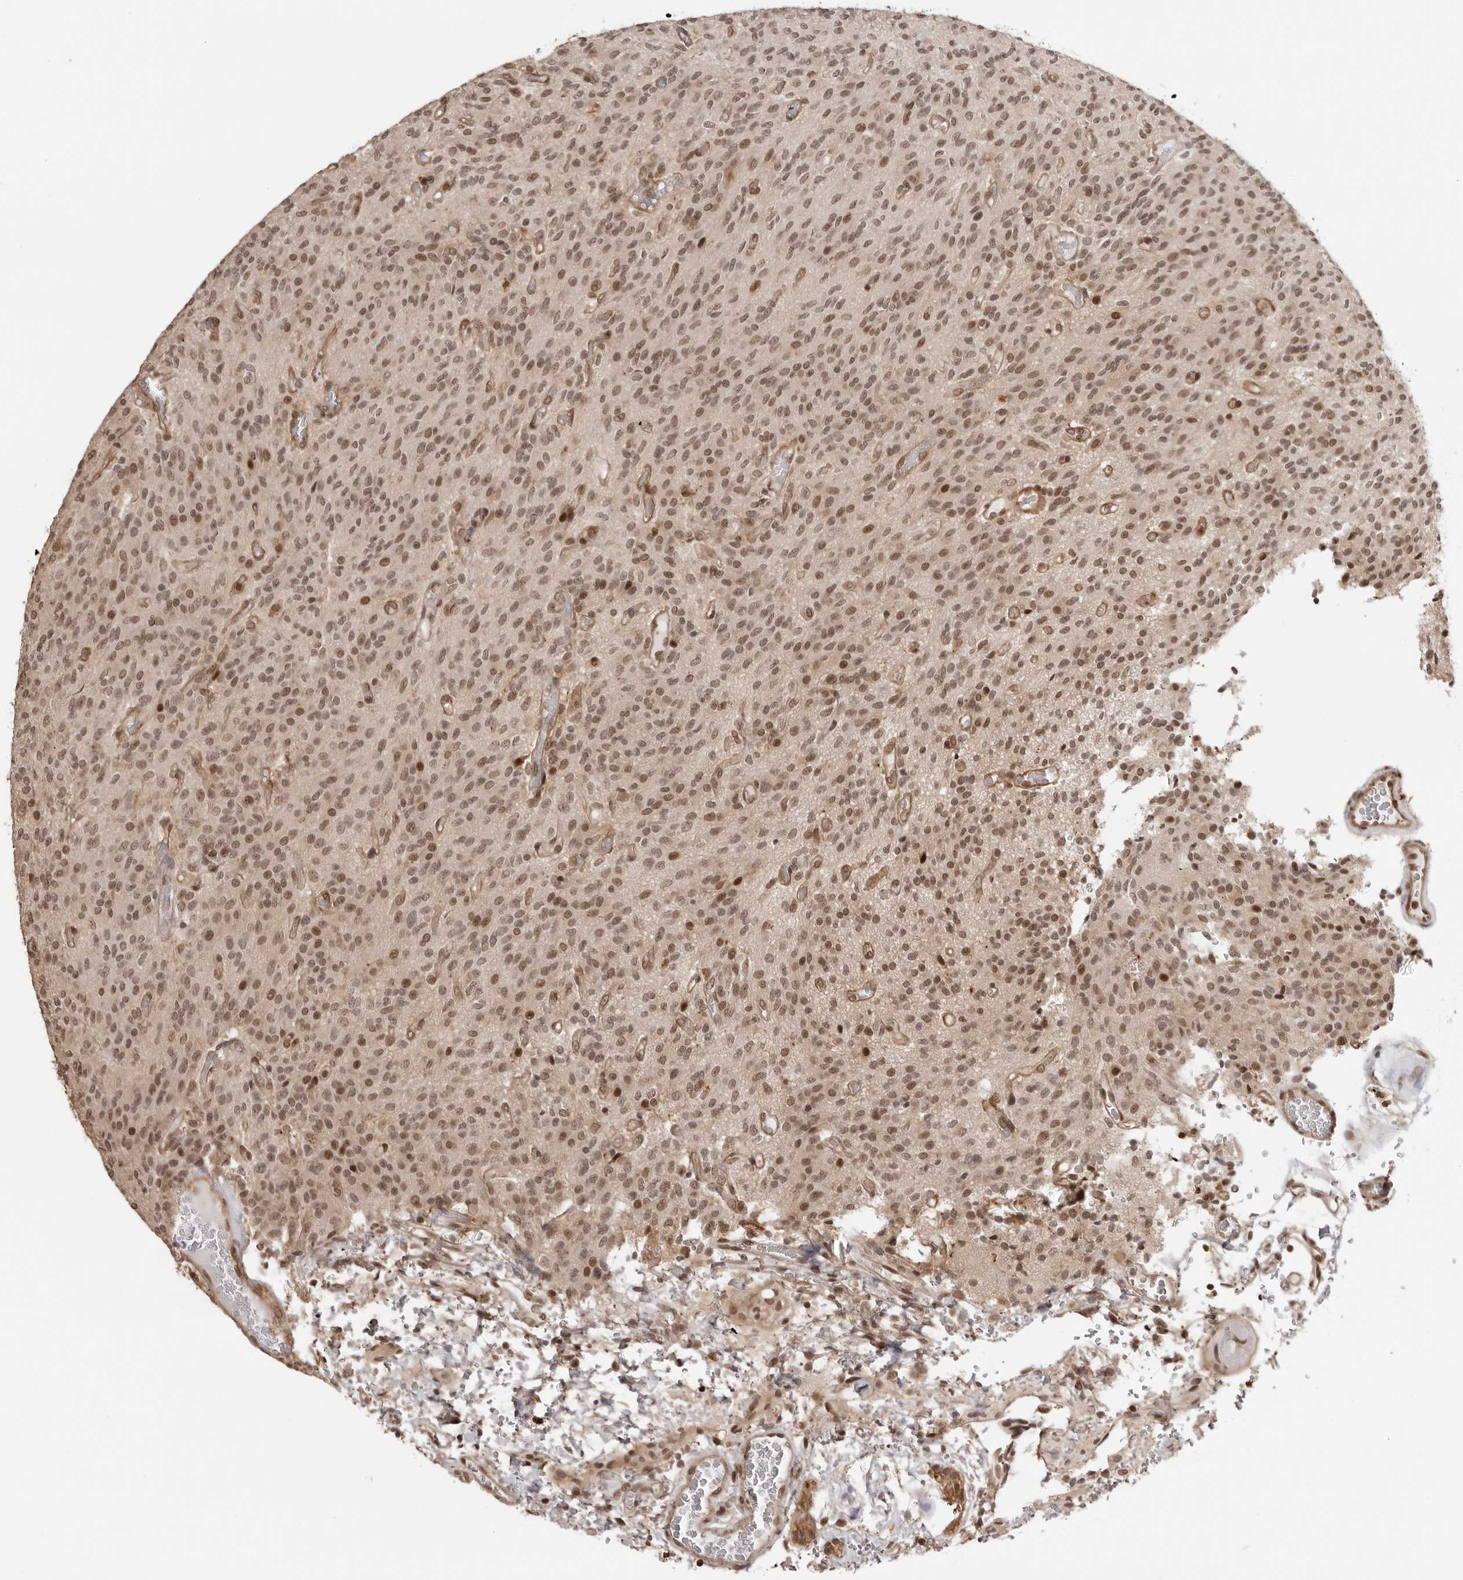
{"staining": {"intensity": "moderate", "quantity": ">75%", "location": "nuclear"}, "tissue": "glioma", "cell_type": "Tumor cells", "image_type": "cancer", "snomed": [{"axis": "morphology", "description": "Glioma, malignant, High grade"}, {"axis": "topography", "description": "Brain"}], "caption": "Protein staining displays moderate nuclear positivity in about >75% of tumor cells in malignant glioma (high-grade).", "gene": "SDE2", "patient": {"sex": "male", "age": 34}}